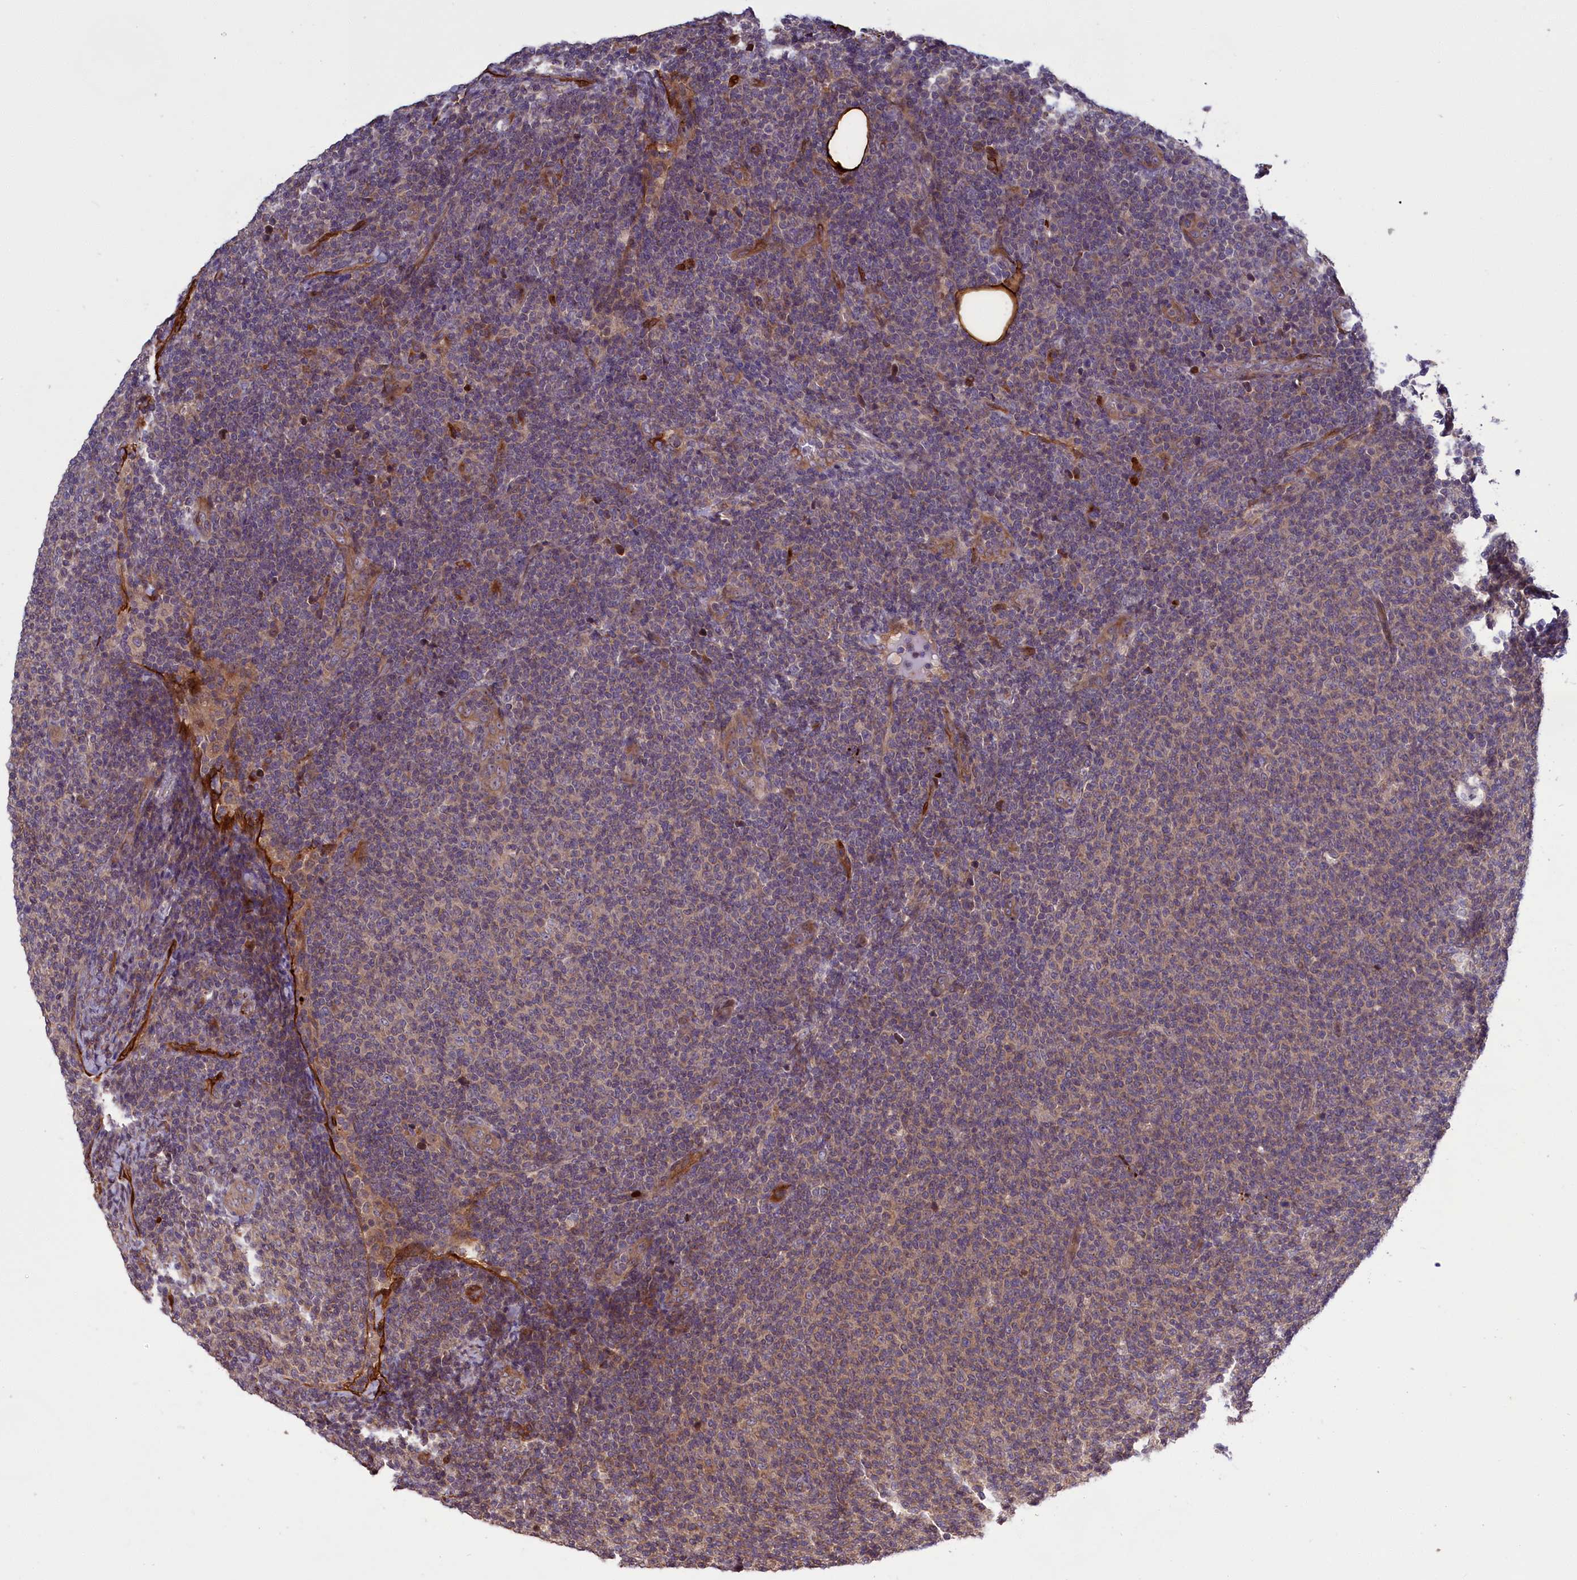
{"staining": {"intensity": "weak", "quantity": "<25%", "location": "cytoplasmic/membranous"}, "tissue": "lymphoma", "cell_type": "Tumor cells", "image_type": "cancer", "snomed": [{"axis": "morphology", "description": "Malignant lymphoma, non-Hodgkin's type, Low grade"}, {"axis": "topography", "description": "Lymph node"}], "caption": "IHC of malignant lymphoma, non-Hodgkin's type (low-grade) exhibits no expression in tumor cells.", "gene": "DENND1B", "patient": {"sex": "male", "age": 66}}